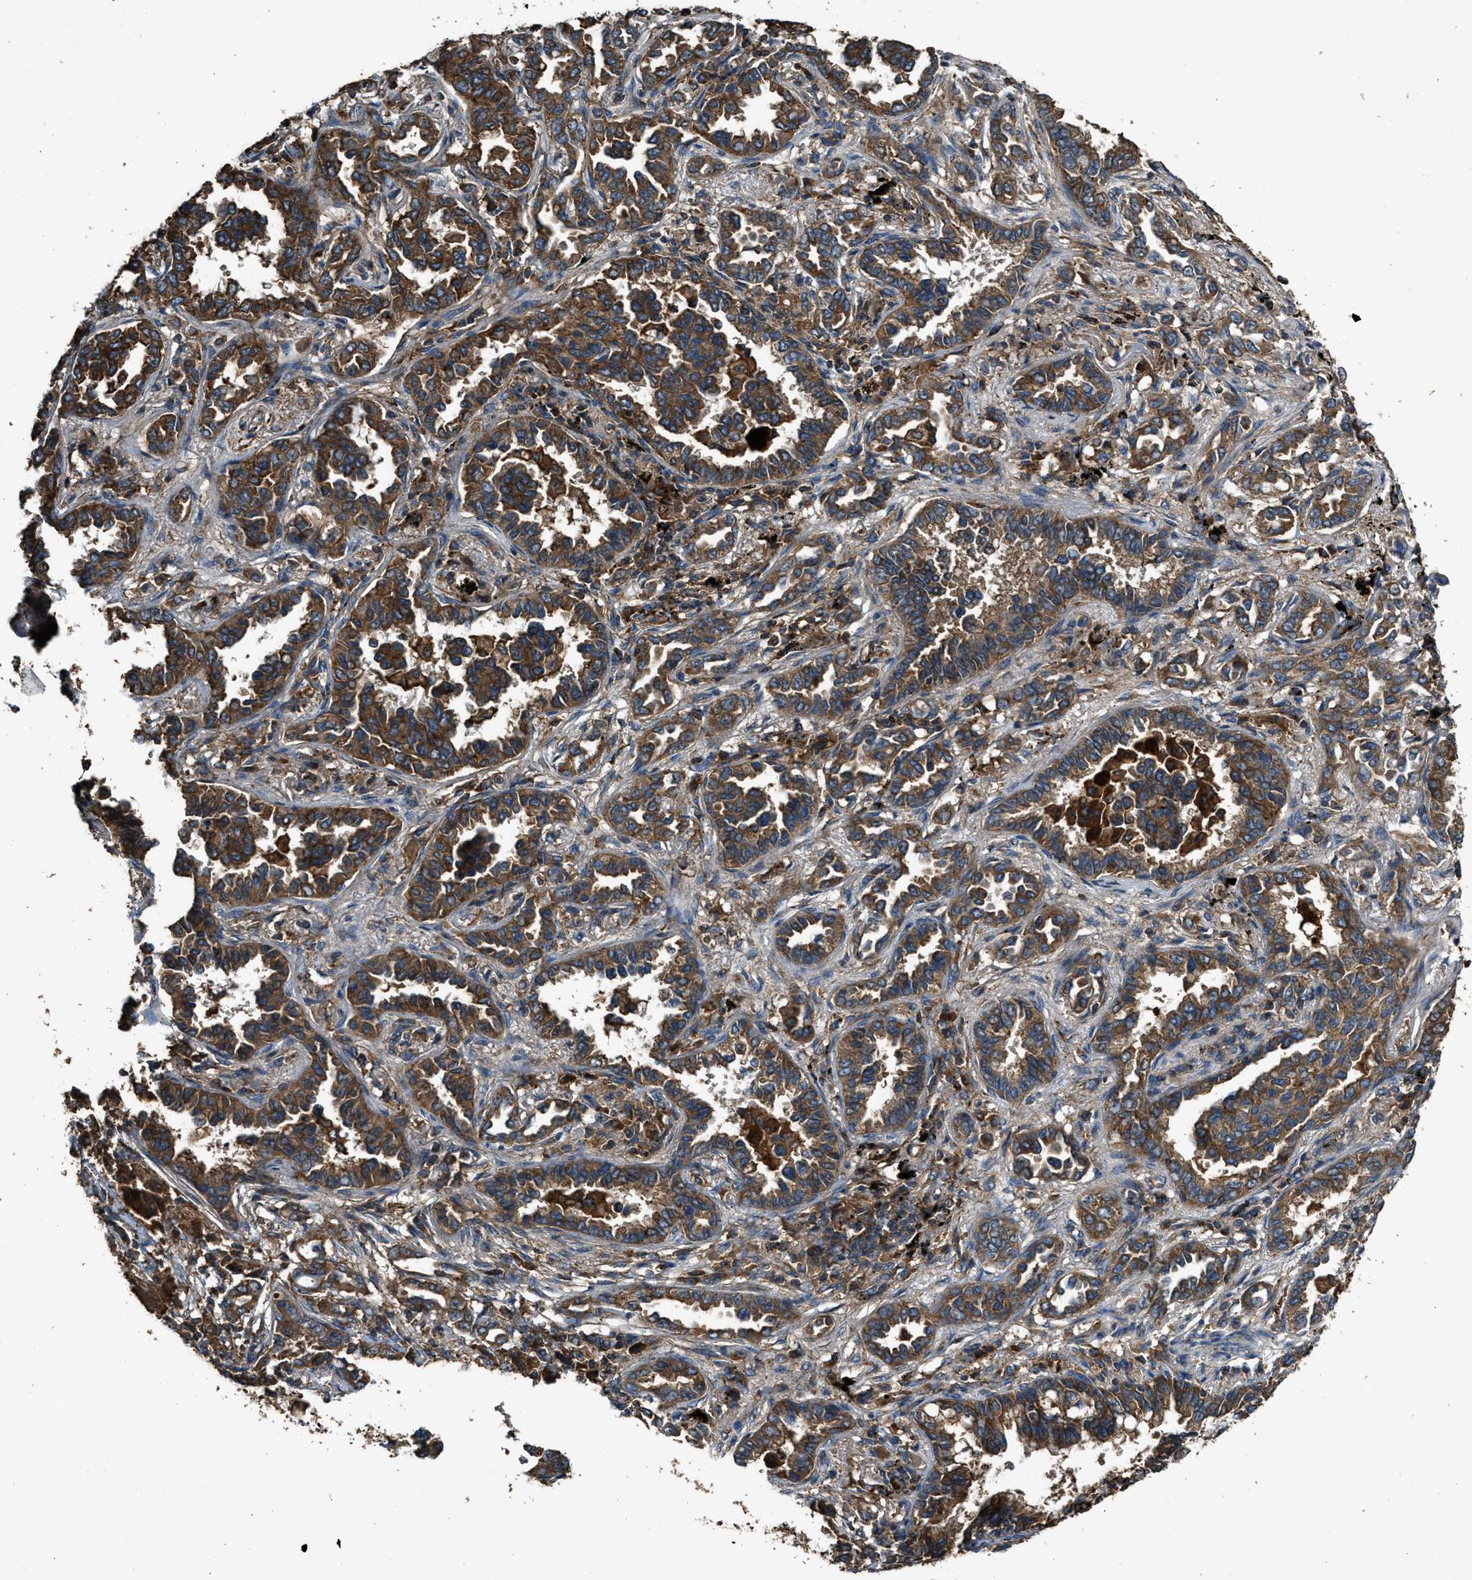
{"staining": {"intensity": "moderate", "quantity": ">75%", "location": "cytoplasmic/membranous"}, "tissue": "lung cancer", "cell_type": "Tumor cells", "image_type": "cancer", "snomed": [{"axis": "morphology", "description": "Normal tissue, NOS"}, {"axis": "morphology", "description": "Adenocarcinoma, NOS"}, {"axis": "topography", "description": "Lung"}], "caption": "The image exhibits staining of lung cancer, revealing moderate cytoplasmic/membranous protein expression (brown color) within tumor cells.", "gene": "MAP3K8", "patient": {"sex": "male", "age": 59}}